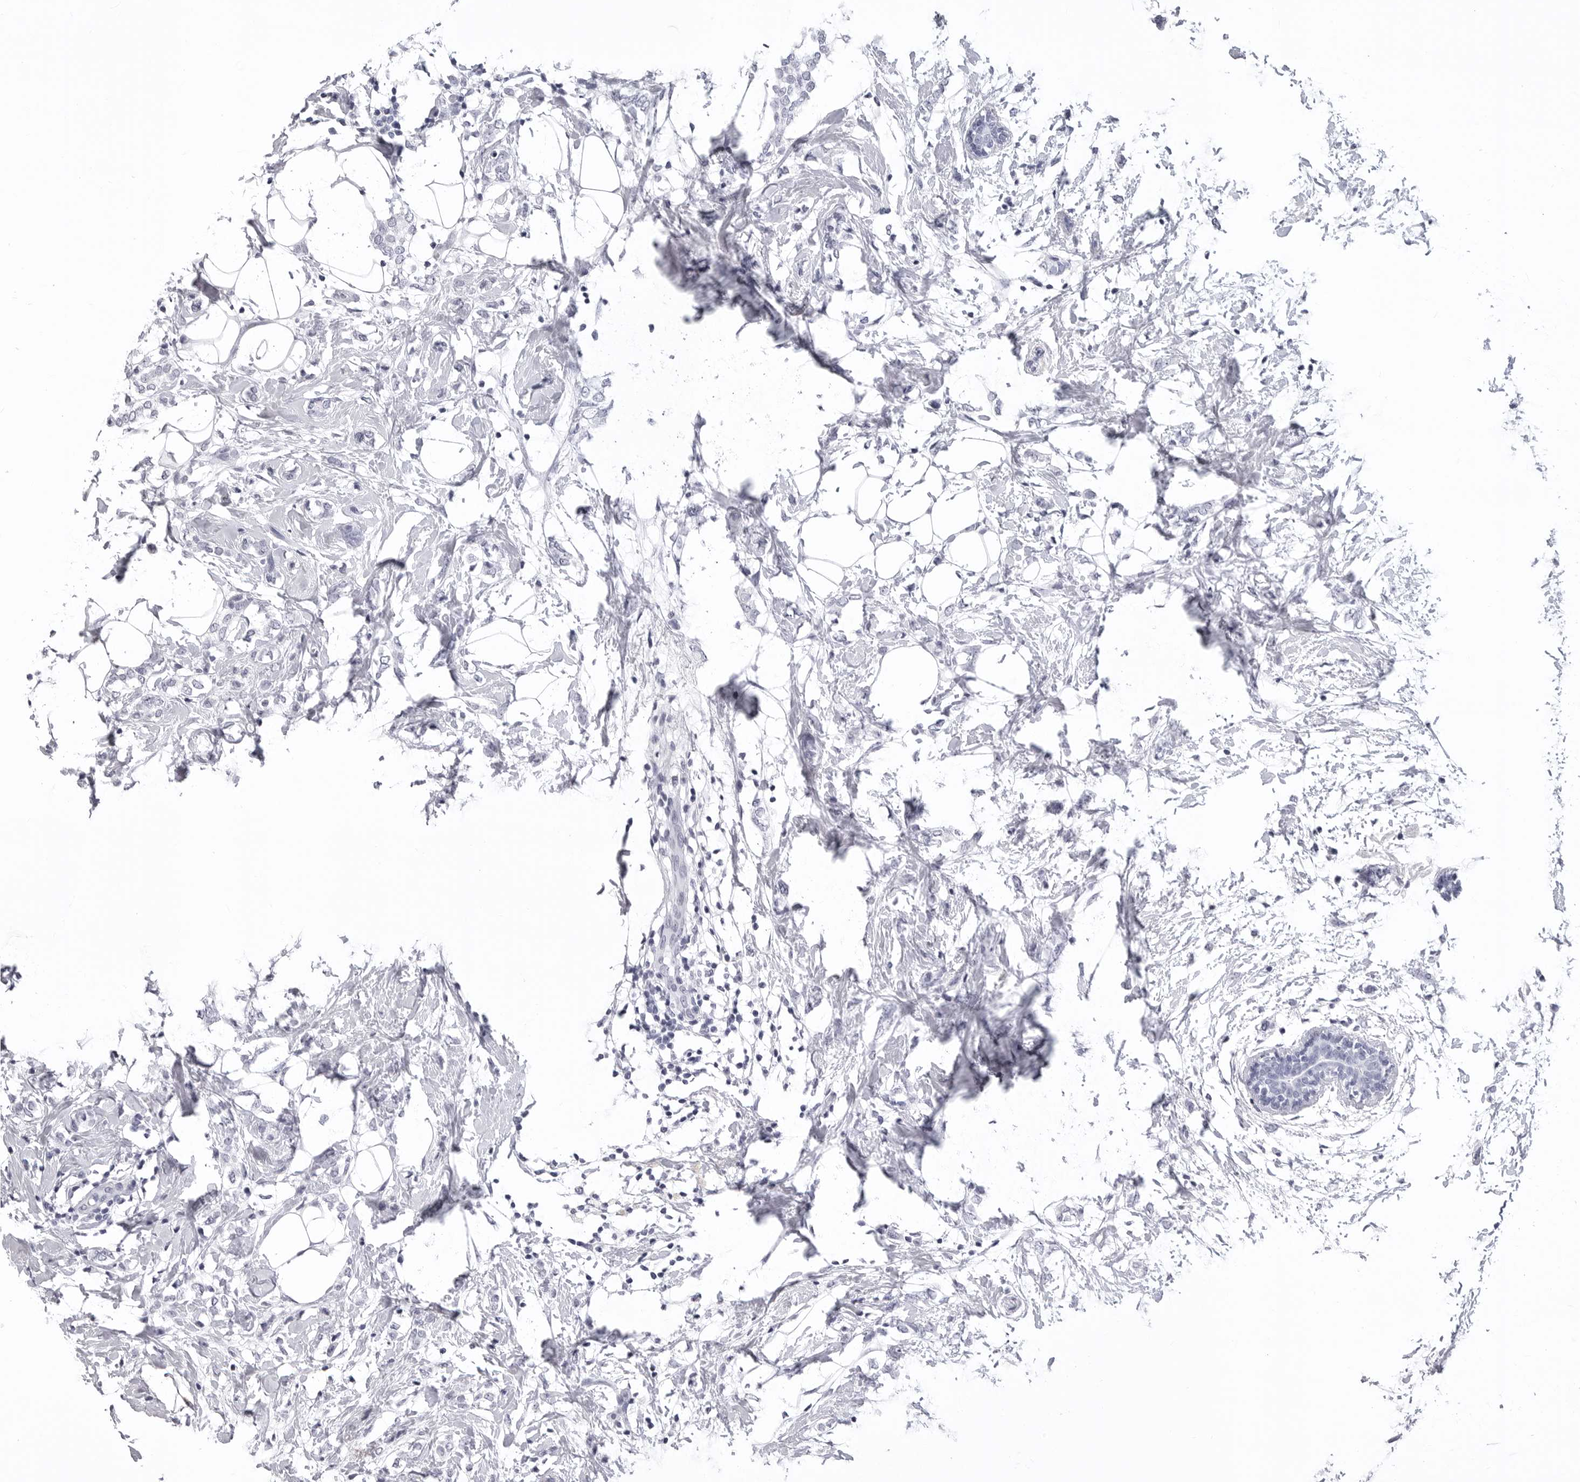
{"staining": {"intensity": "negative", "quantity": "none", "location": "none"}, "tissue": "breast cancer", "cell_type": "Tumor cells", "image_type": "cancer", "snomed": [{"axis": "morphology", "description": "Normal tissue, NOS"}, {"axis": "morphology", "description": "Lobular carcinoma"}, {"axis": "topography", "description": "Breast"}], "caption": "DAB immunohistochemical staining of breast cancer shows no significant positivity in tumor cells. (DAB (3,3'-diaminobenzidine) IHC, high magnification).", "gene": "LGALS4", "patient": {"sex": "female", "age": 47}}